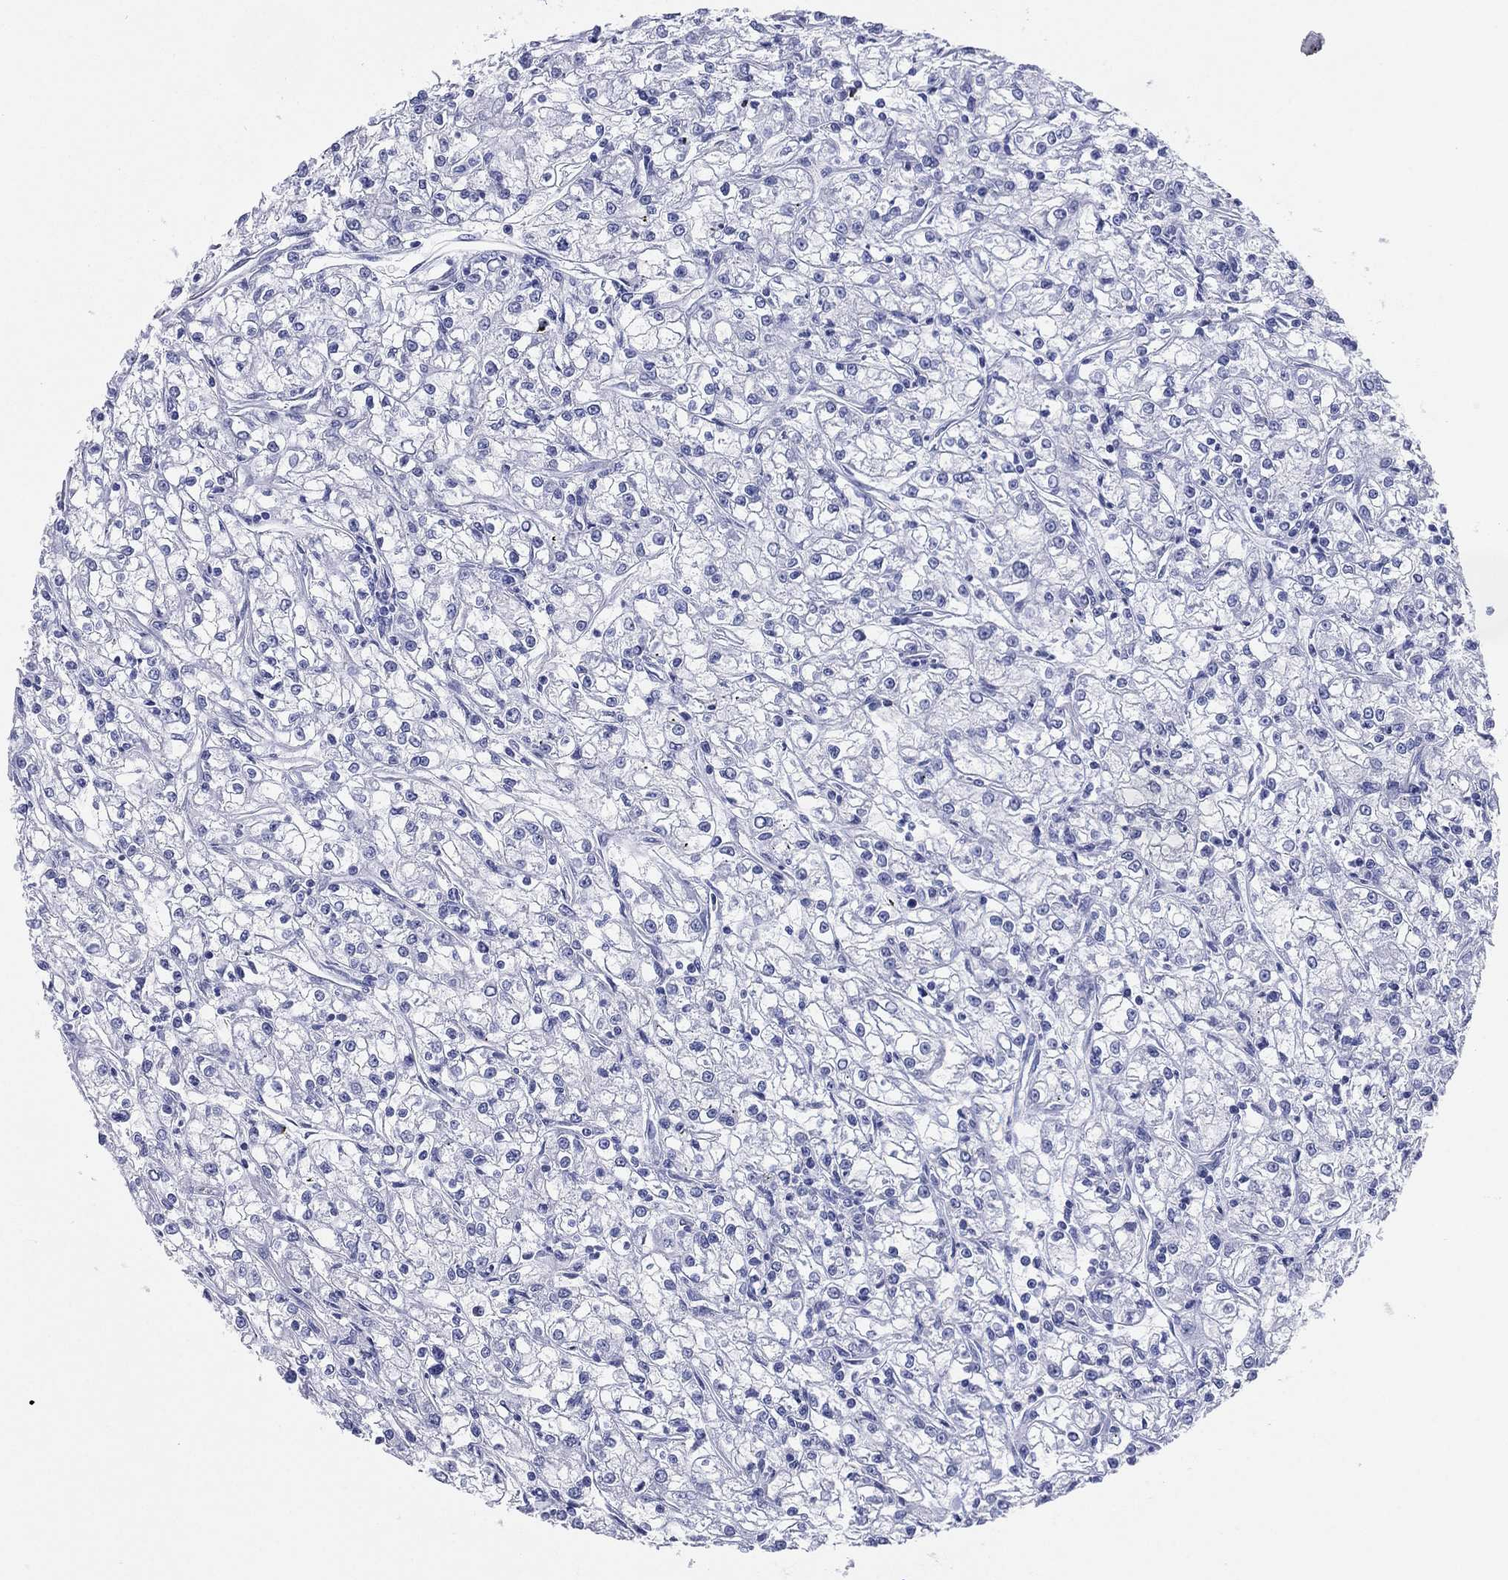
{"staining": {"intensity": "negative", "quantity": "none", "location": "none"}, "tissue": "renal cancer", "cell_type": "Tumor cells", "image_type": "cancer", "snomed": [{"axis": "morphology", "description": "Adenocarcinoma, NOS"}, {"axis": "topography", "description": "Kidney"}], "caption": "Micrograph shows no significant protein expression in tumor cells of renal cancer (adenocarcinoma).", "gene": "CD79A", "patient": {"sex": "female", "age": 59}}